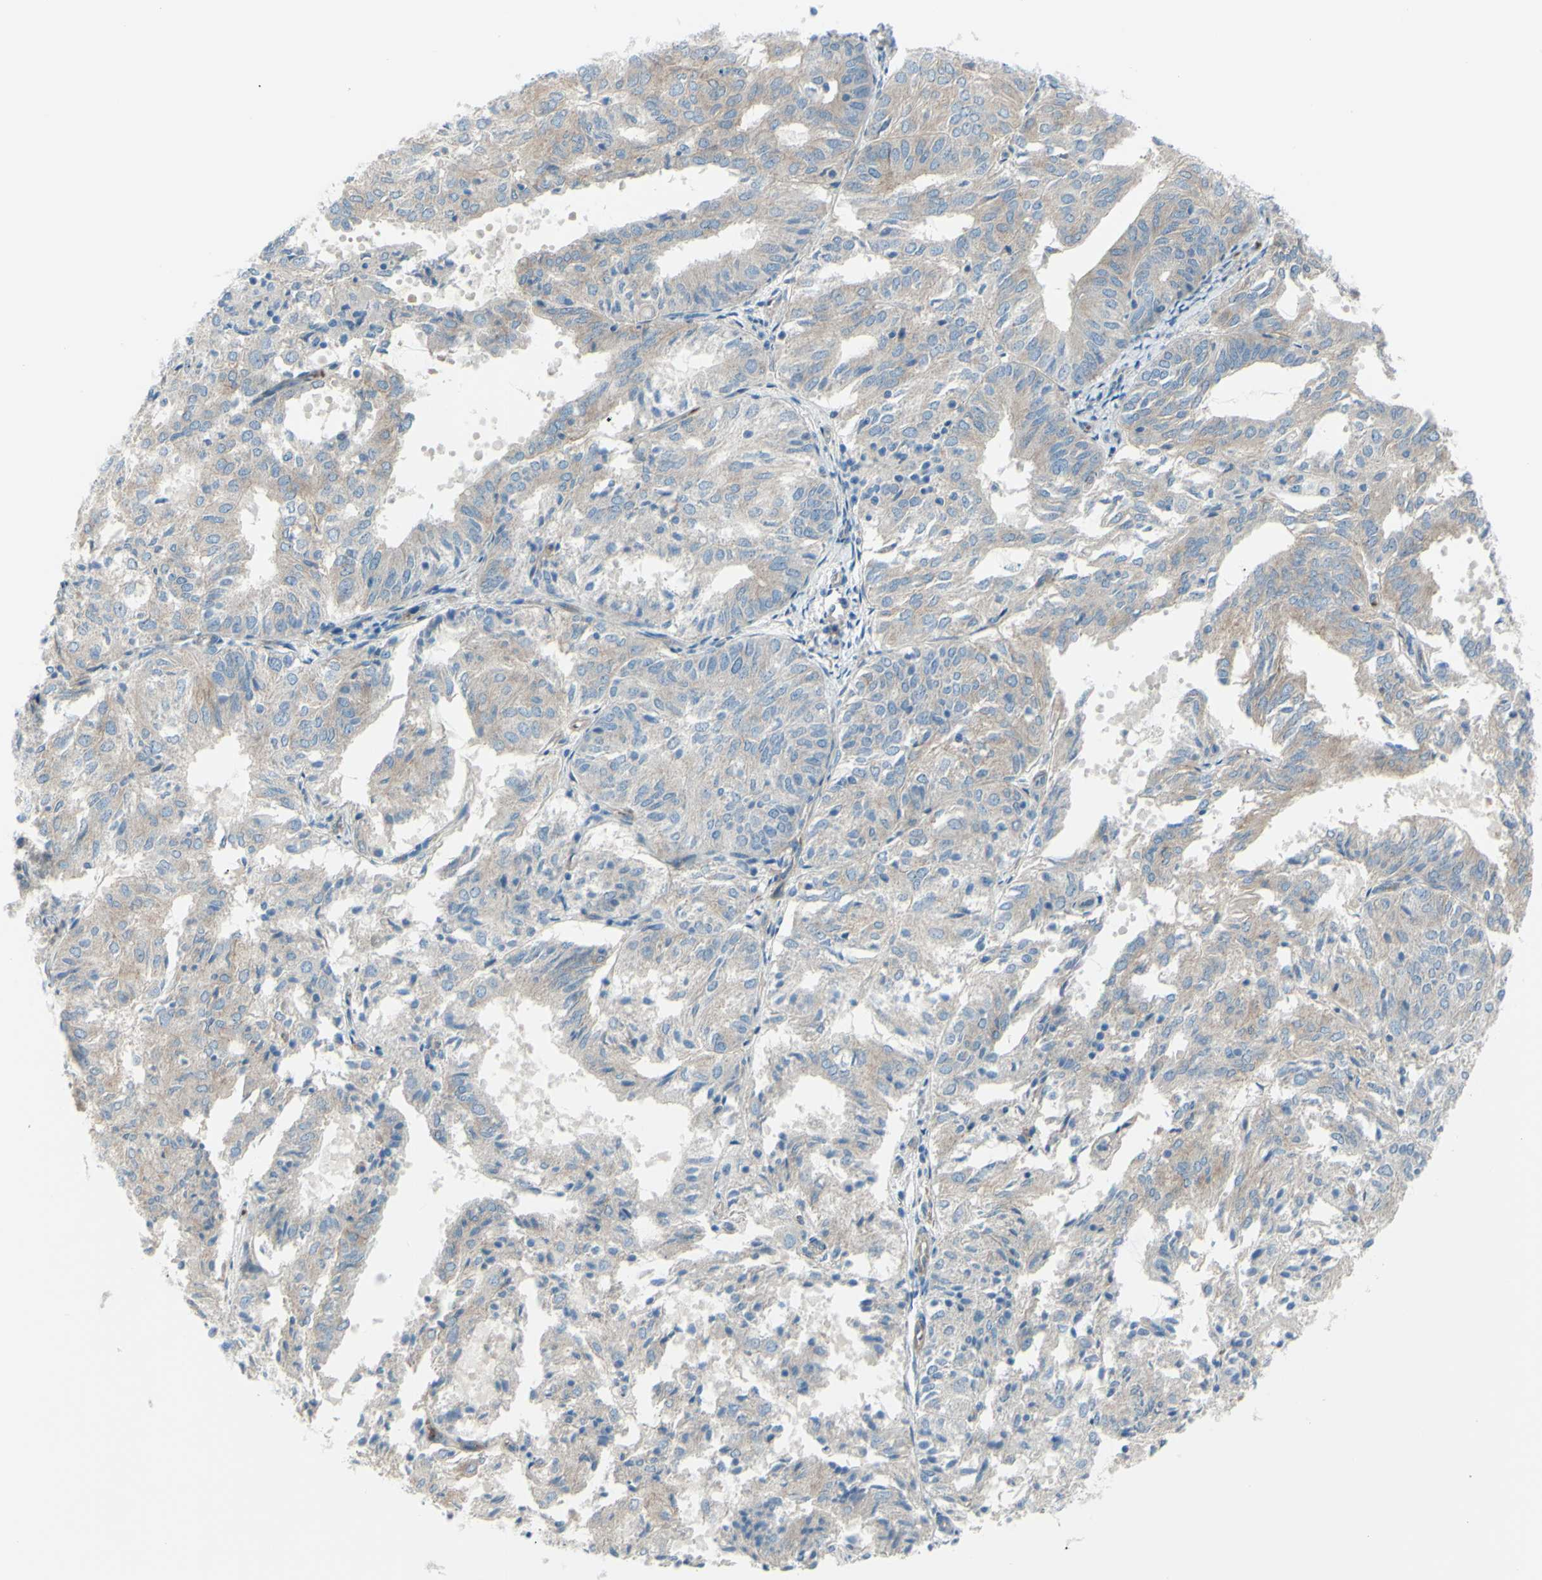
{"staining": {"intensity": "weak", "quantity": ">75%", "location": "cytoplasmic/membranous"}, "tissue": "endometrial cancer", "cell_type": "Tumor cells", "image_type": "cancer", "snomed": [{"axis": "morphology", "description": "Adenocarcinoma, NOS"}, {"axis": "topography", "description": "Uterus"}], "caption": "The immunohistochemical stain highlights weak cytoplasmic/membranous positivity in tumor cells of endometrial cancer tissue.", "gene": "PCDHGA2", "patient": {"sex": "female", "age": 60}}